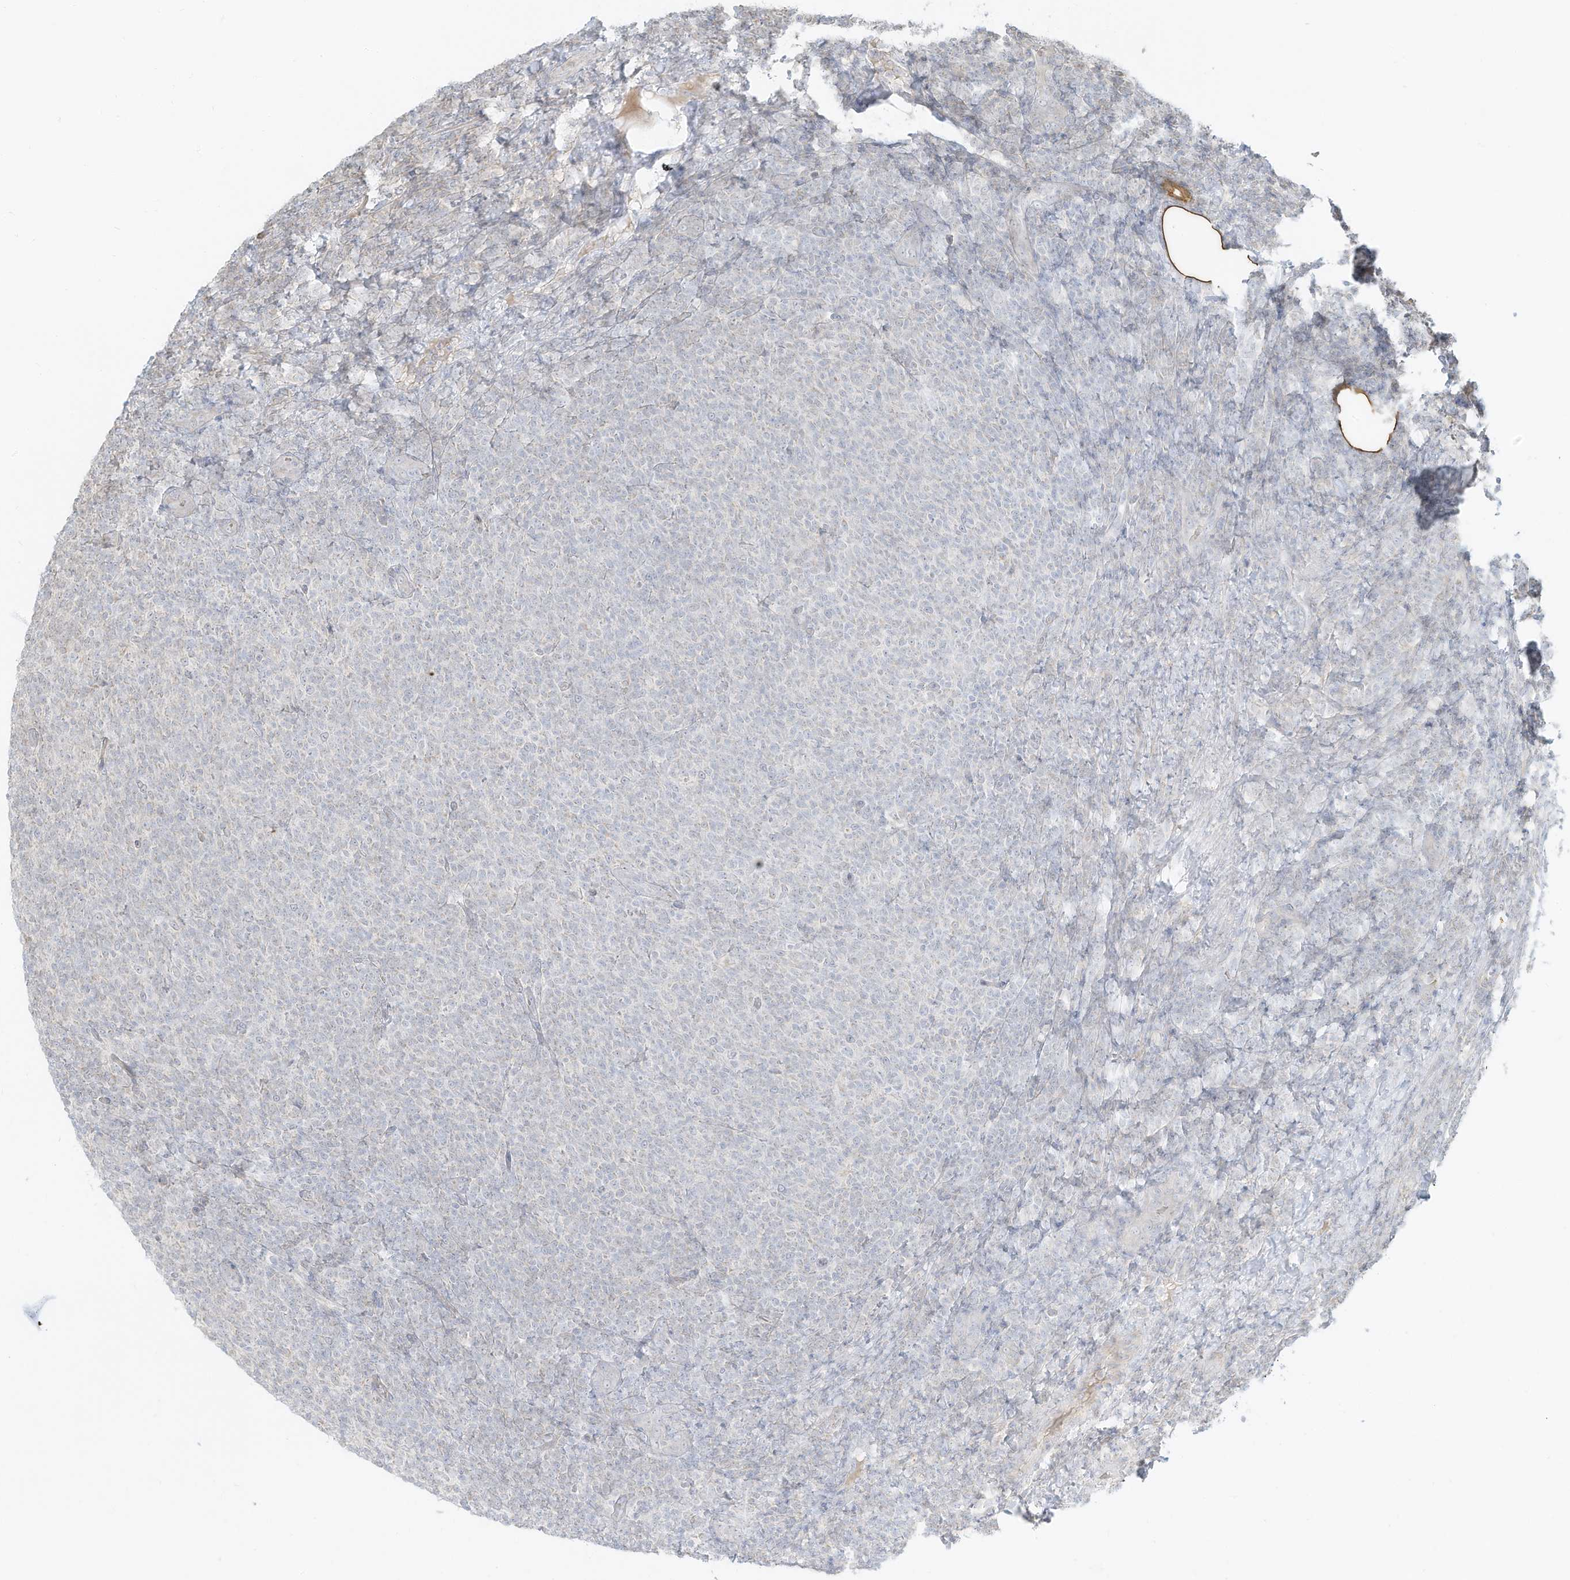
{"staining": {"intensity": "negative", "quantity": "none", "location": "none"}, "tissue": "lymphoma", "cell_type": "Tumor cells", "image_type": "cancer", "snomed": [{"axis": "morphology", "description": "Malignant lymphoma, non-Hodgkin's type, Low grade"}, {"axis": "topography", "description": "Lymph node"}], "caption": "Human lymphoma stained for a protein using IHC shows no staining in tumor cells.", "gene": "OFD1", "patient": {"sex": "male", "age": 66}}